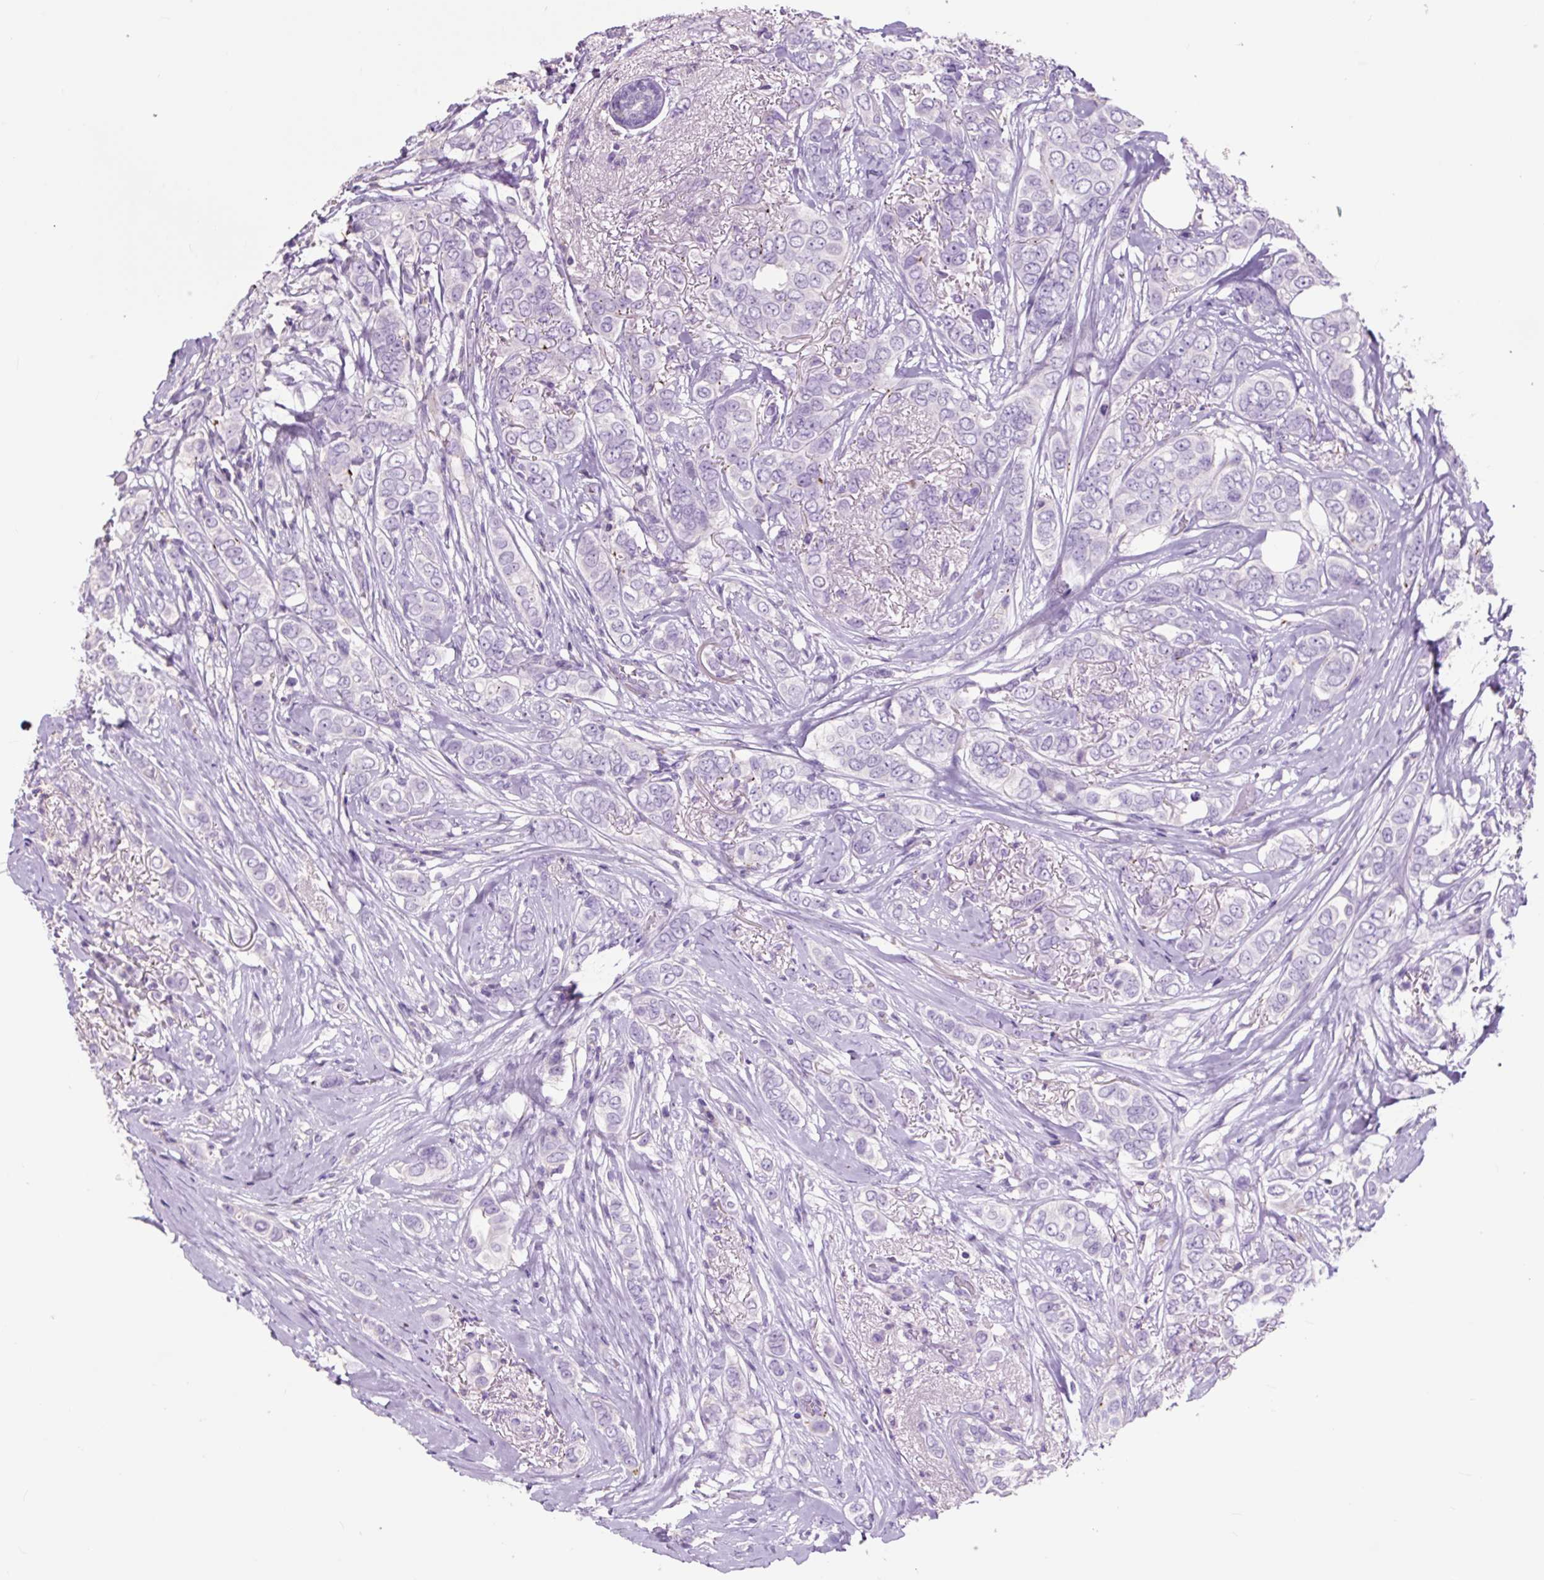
{"staining": {"intensity": "negative", "quantity": "none", "location": "none"}, "tissue": "breast cancer", "cell_type": "Tumor cells", "image_type": "cancer", "snomed": [{"axis": "morphology", "description": "Lobular carcinoma"}, {"axis": "topography", "description": "Breast"}], "caption": "The image demonstrates no staining of tumor cells in lobular carcinoma (breast). (DAB (3,3'-diaminobenzidine) immunohistochemistry, high magnification).", "gene": "OR10A7", "patient": {"sex": "female", "age": 51}}